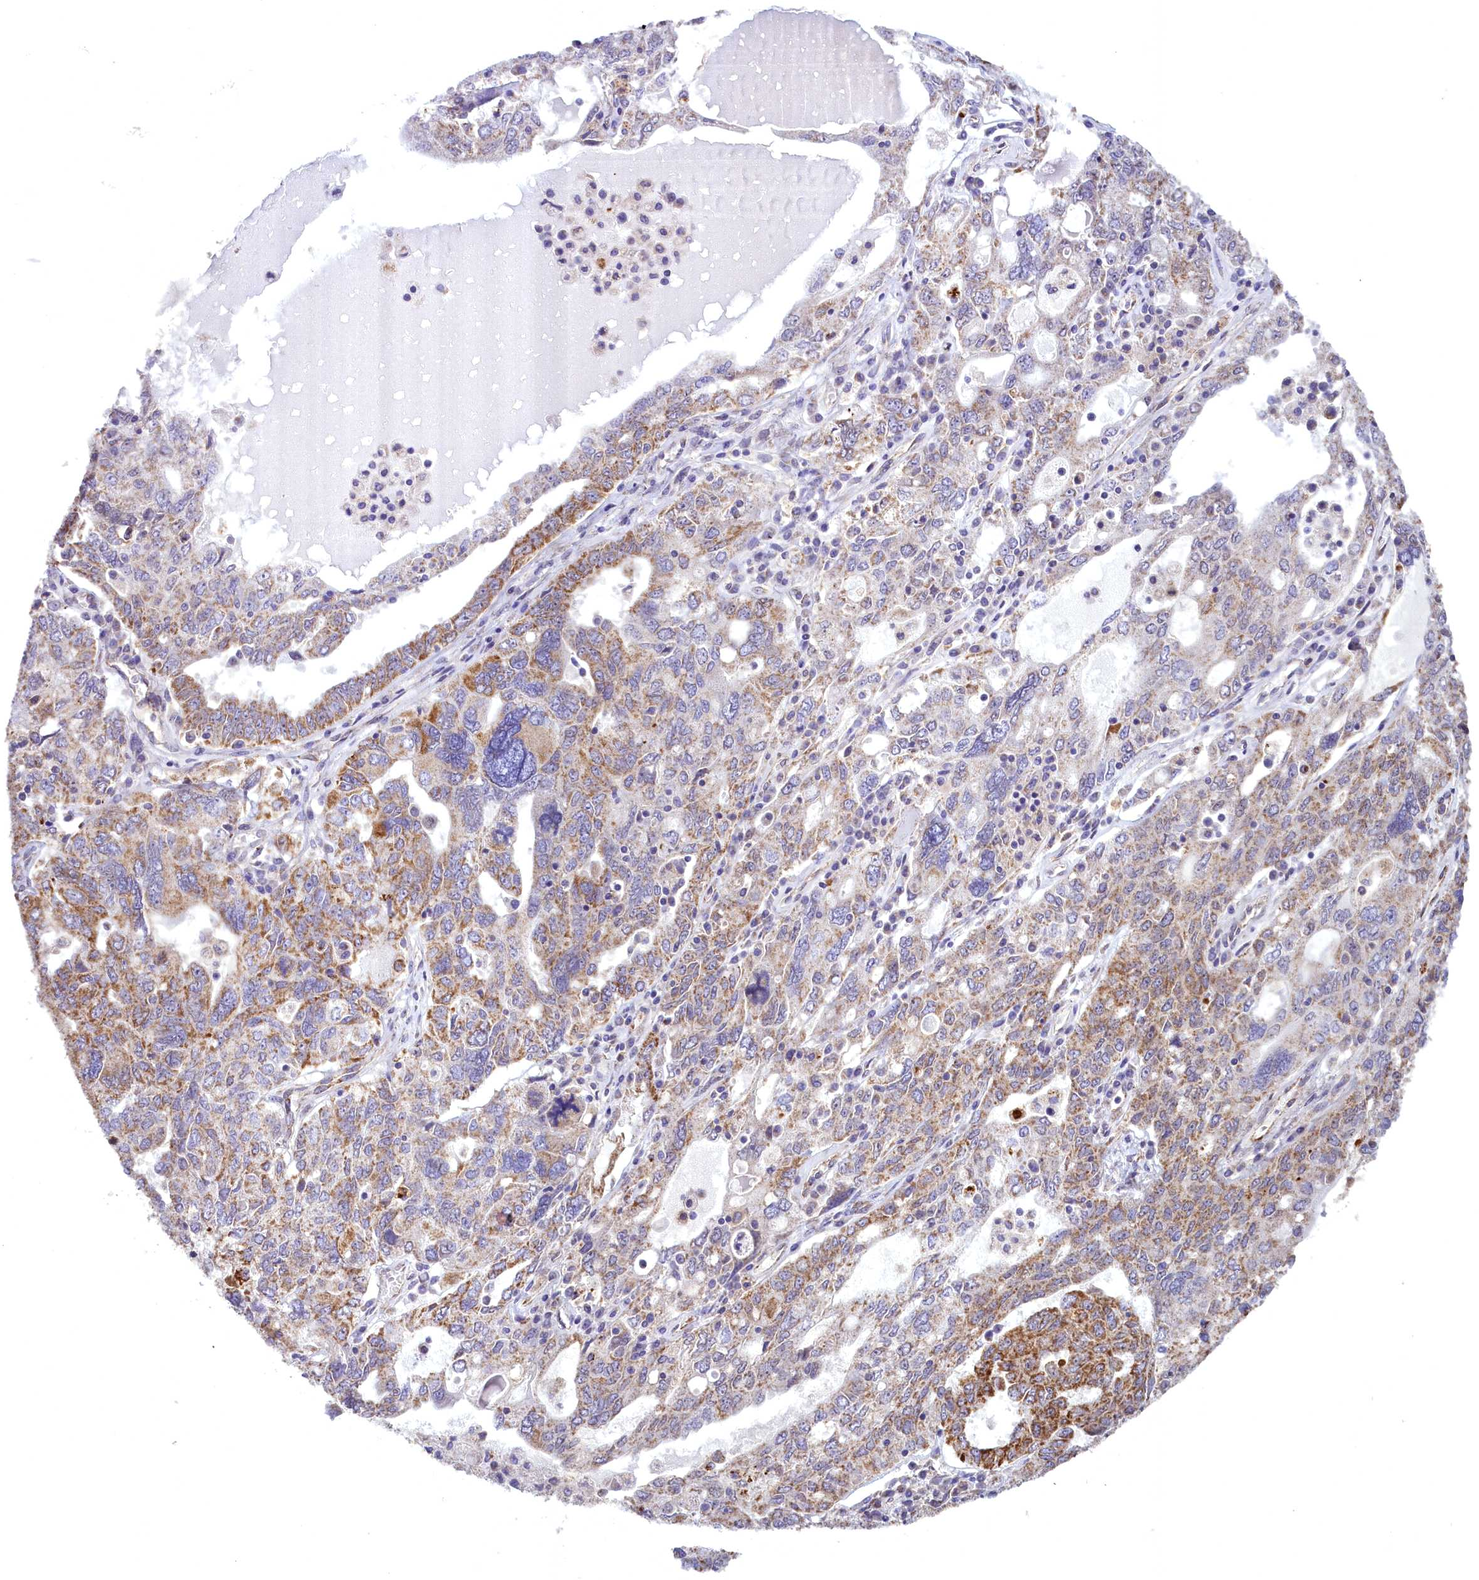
{"staining": {"intensity": "moderate", "quantity": "25%-75%", "location": "cytoplasmic/membranous"}, "tissue": "ovarian cancer", "cell_type": "Tumor cells", "image_type": "cancer", "snomed": [{"axis": "morphology", "description": "Carcinoma, endometroid"}, {"axis": "topography", "description": "Ovary"}], "caption": "Moderate cytoplasmic/membranous protein staining is appreciated in about 25%-75% of tumor cells in endometroid carcinoma (ovarian).", "gene": "ACAD8", "patient": {"sex": "female", "age": 62}}